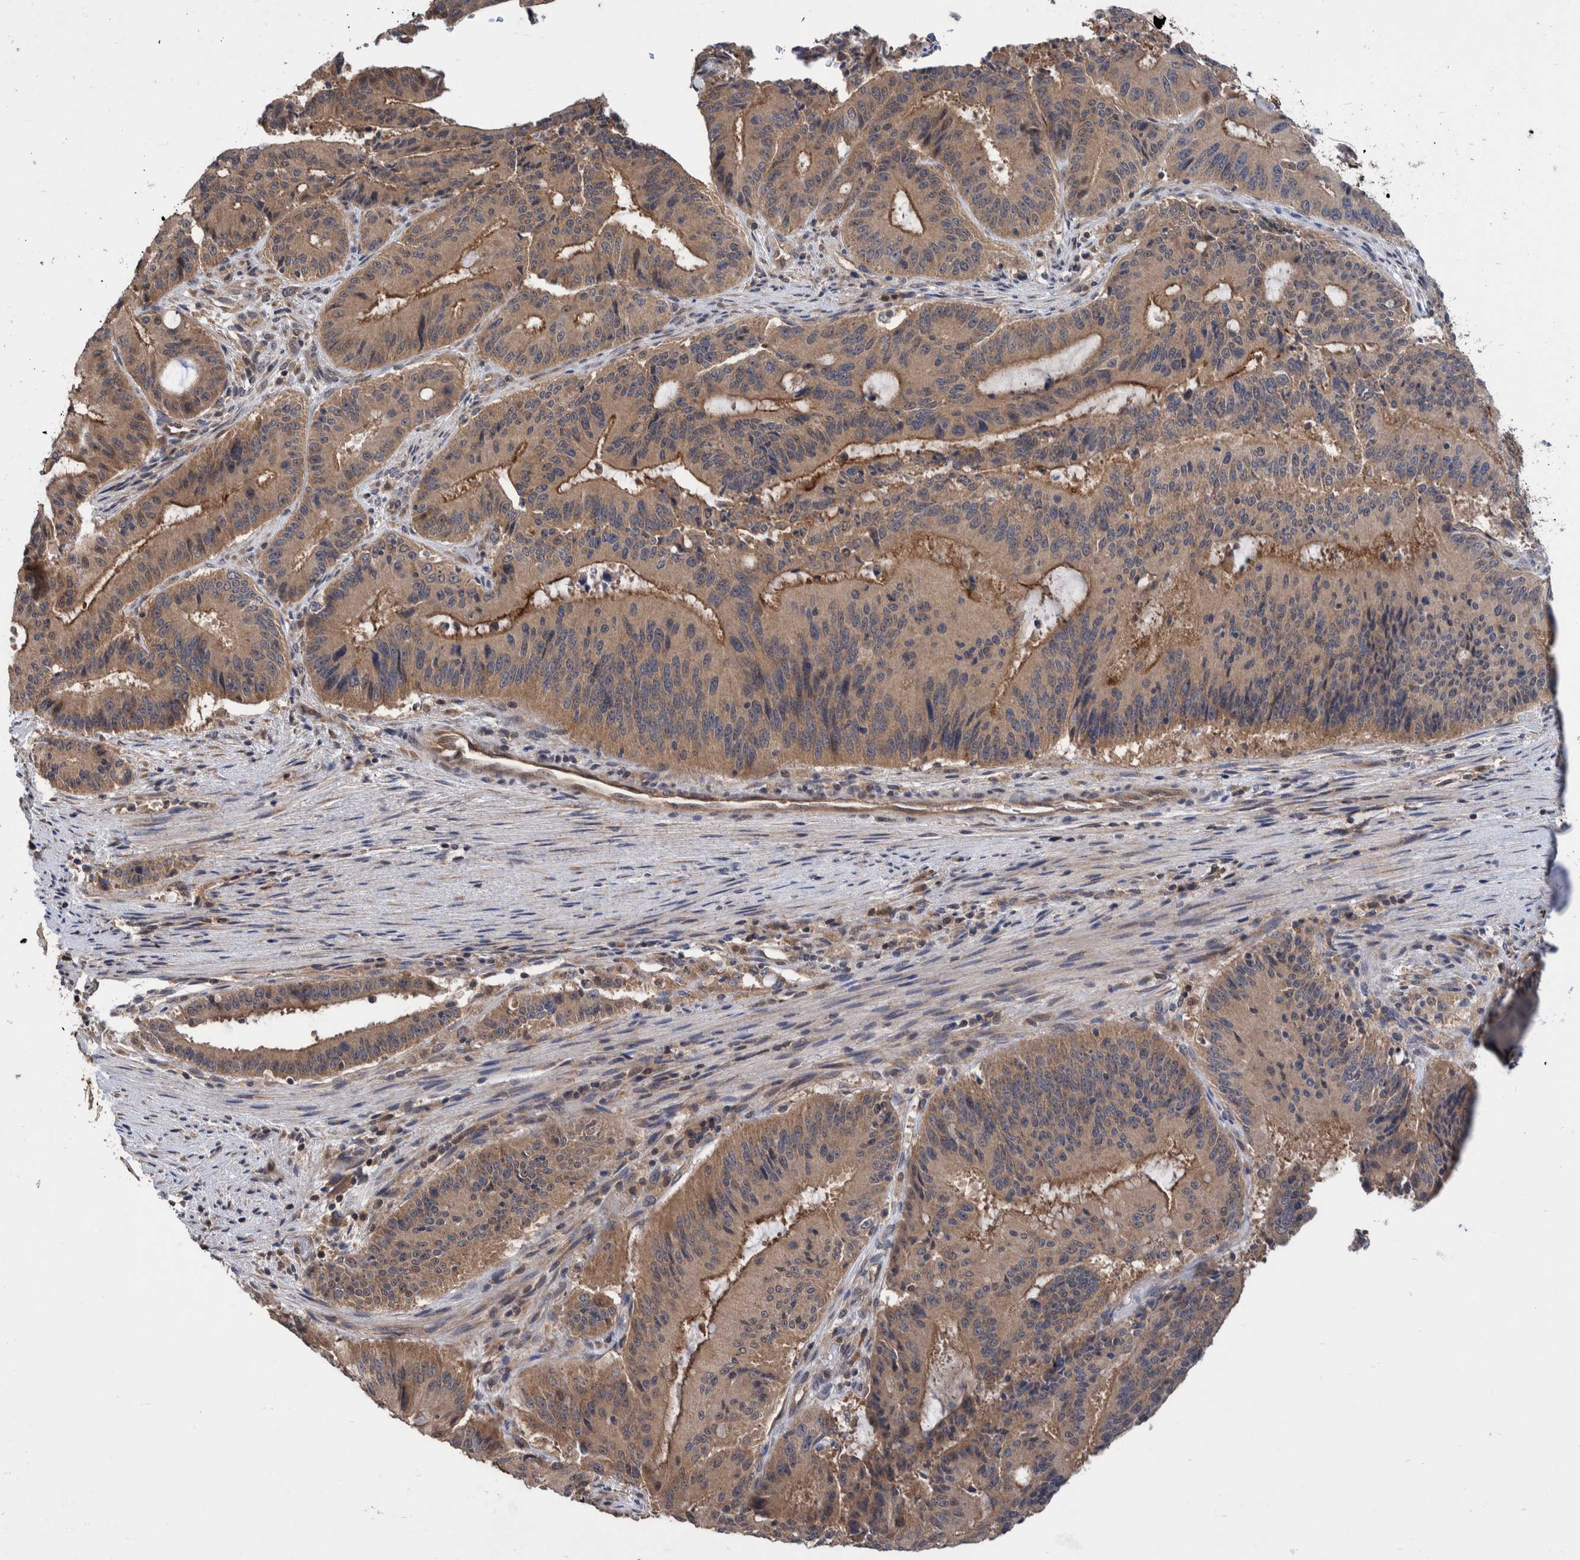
{"staining": {"intensity": "moderate", "quantity": ">75%", "location": "cytoplasmic/membranous"}, "tissue": "liver cancer", "cell_type": "Tumor cells", "image_type": "cancer", "snomed": [{"axis": "morphology", "description": "Normal tissue, NOS"}, {"axis": "morphology", "description": "Cholangiocarcinoma"}, {"axis": "topography", "description": "Liver"}, {"axis": "topography", "description": "Peripheral nerve tissue"}], "caption": "Tumor cells exhibit medium levels of moderate cytoplasmic/membranous expression in about >75% of cells in human liver cholangiocarcinoma.", "gene": "PLPBP", "patient": {"sex": "female", "age": 73}}